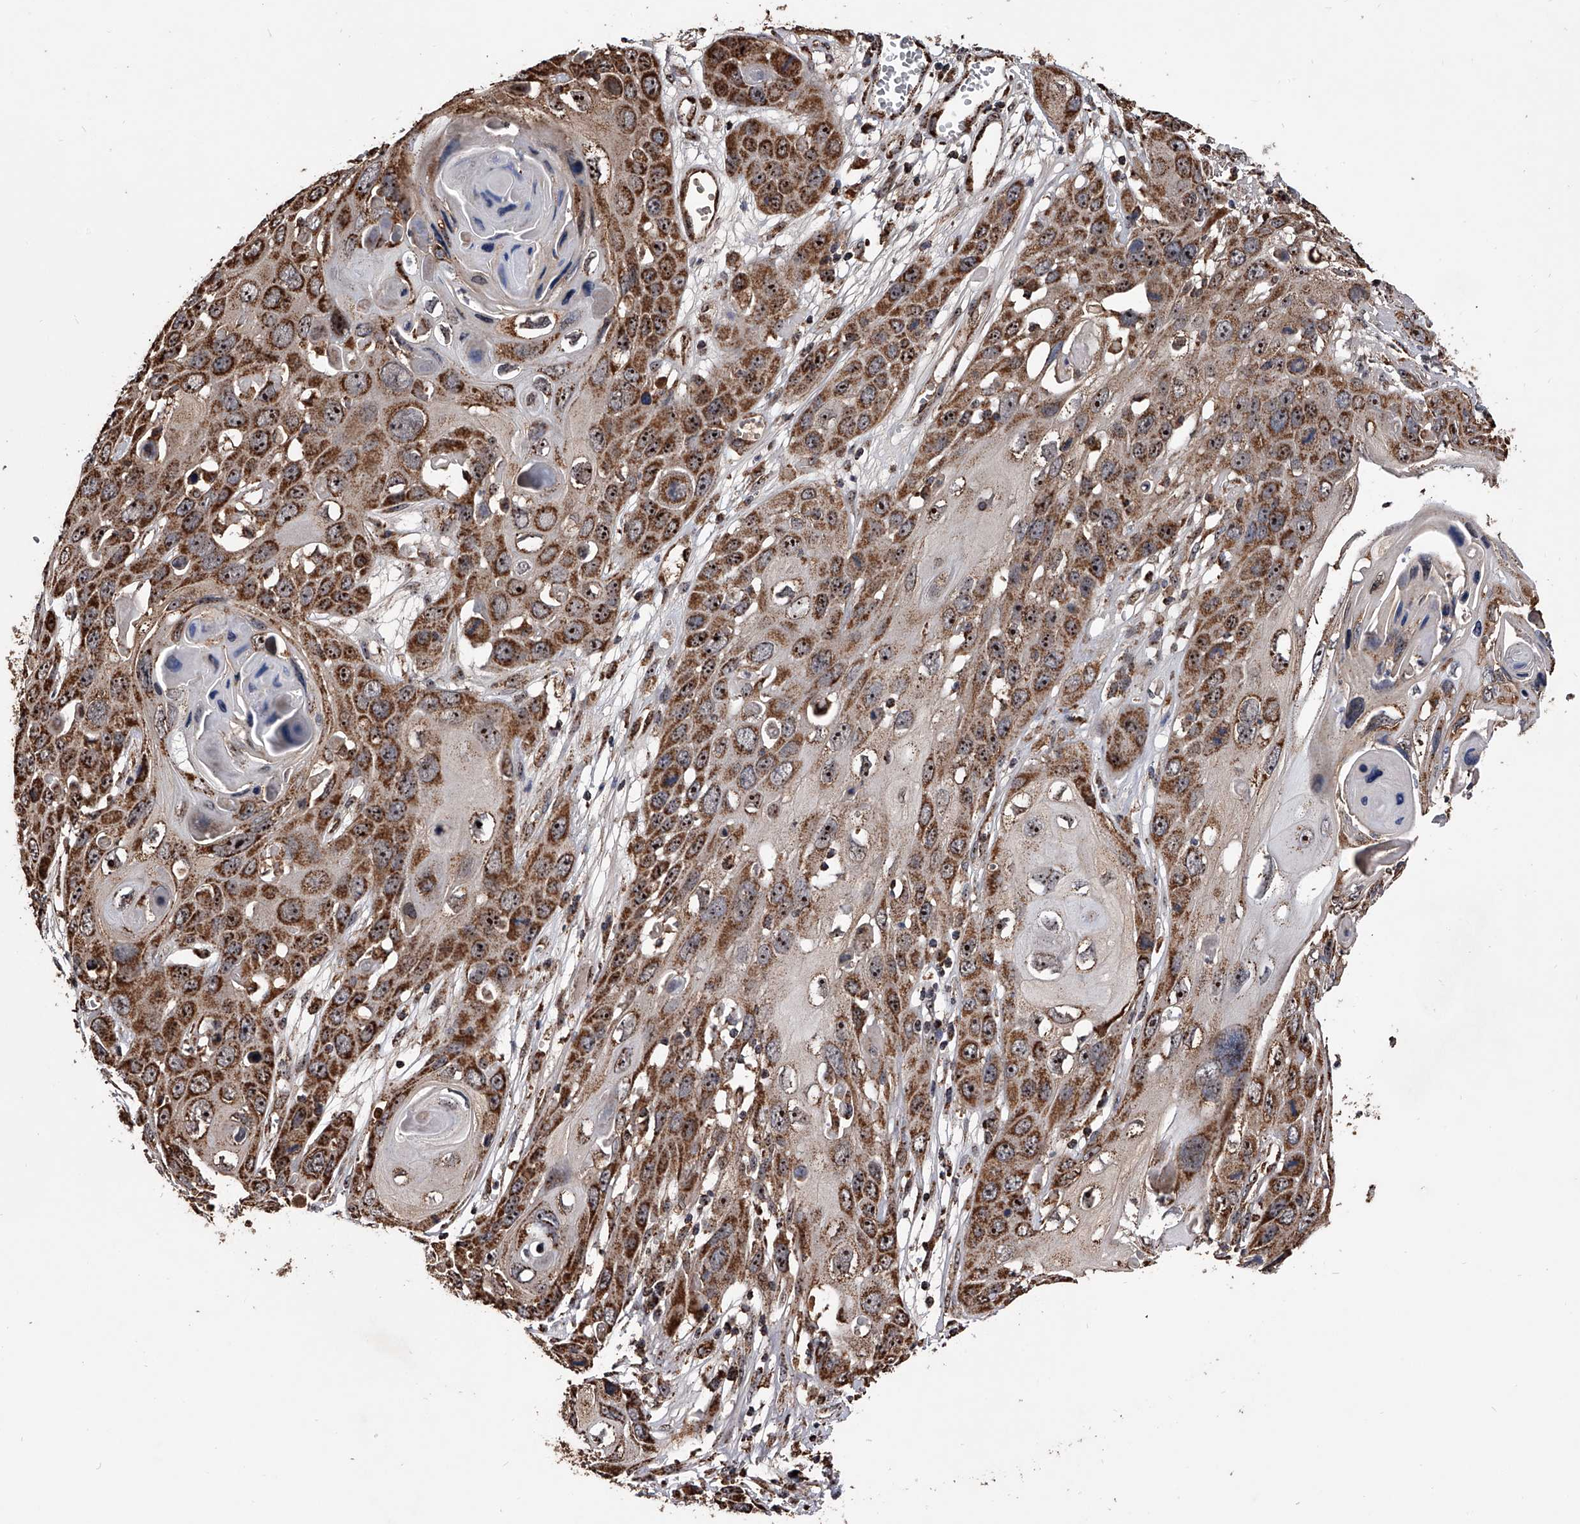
{"staining": {"intensity": "strong", "quantity": ">75%", "location": "cytoplasmic/membranous,nuclear"}, "tissue": "skin cancer", "cell_type": "Tumor cells", "image_type": "cancer", "snomed": [{"axis": "morphology", "description": "Squamous cell carcinoma, NOS"}, {"axis": "topography", "description": "Skin"}], "caption": "Immunohistochemistry (IHC) staining of skin cancer (squamous cell carcinoma), which shows high levels of strong cytoplasmic/membranous and nuclear positivity in about >75% of tumor cells indicating strong cytoplasmic/membranous and nuclear protein staining. The staining was performed using DAB (3,3'-diaminobenzidine) (brown) for protein detection and nuclei were counterstained in hematoxylin (blue).", "gene": "SMPDL3A", "patient": {"sex": "male", "age": 55}}